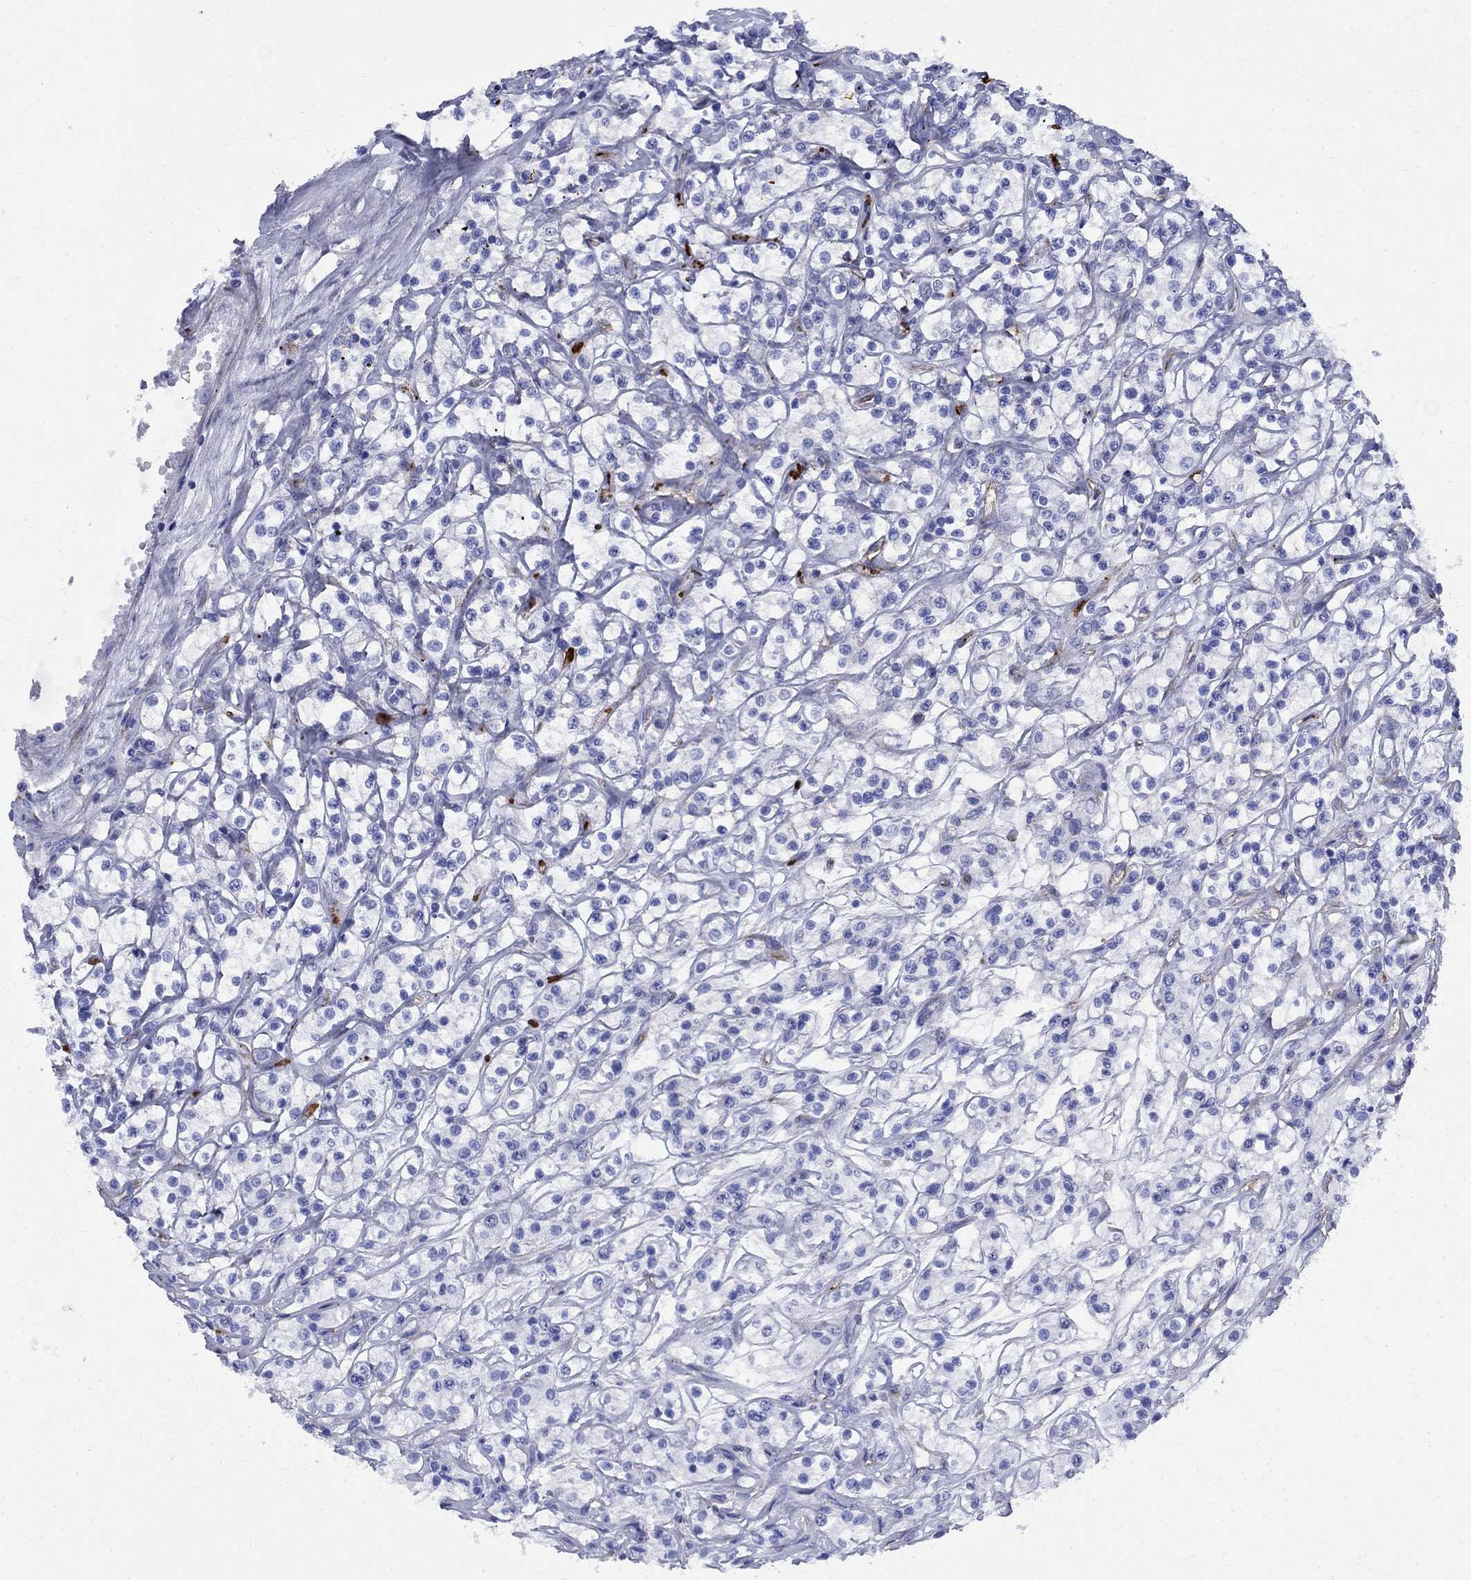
{"staining": {"intensity": "negative", "quantity": "none", "location": "none"}, "tissue": "renal cancer", "cell_type": "Tumor cells", "image_type": "cancer", "snomed": [{"axis": "morphology", "description": "Adenocarcinoma, NOS"}, {"axis": "topography", "description": "Kidney"}], "caption": "High magnification brightfield microscopy of adenocarcinoma (renal) stained with DAB (3,3'-diaminobenzidine) (brown) and counterstained with hematoxylin (blue): tumor cells show no significant positivity. Brightfield microscopy of immunohistochemistry (IHC) stained with DAB (3,3'-diaminobenzidine) (brown) and hematoxylin (blue), captured at high magnification.", "gene": "VTN", "patient": {"sex": "female", "age": 59}}